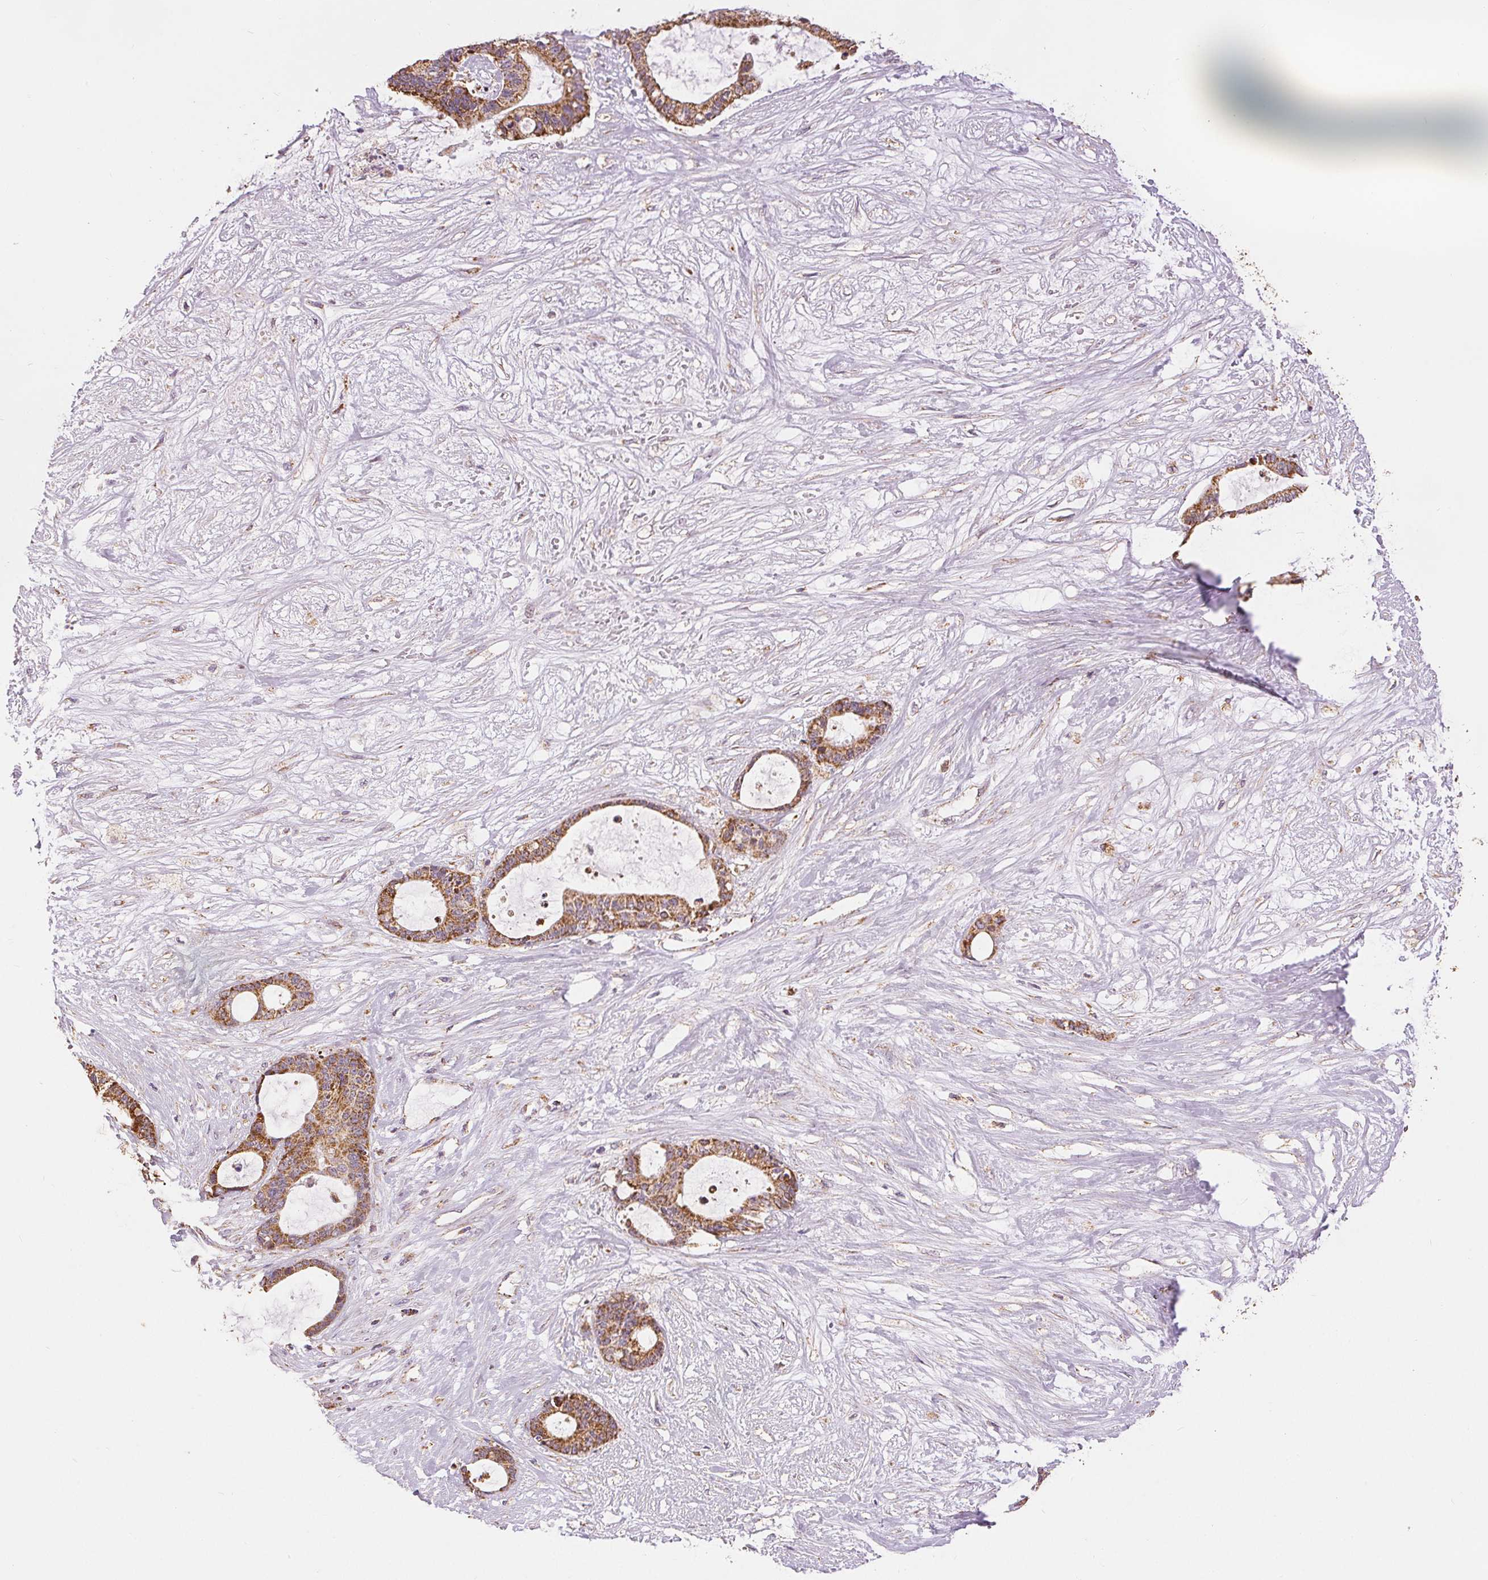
{"staining": {"intensity": "strong", "quantity": ">75%", "location": "cytoplasmic/membranous"}, "tissue": "liver cancer", "cell_type": "Tumor cells", "image_type": "cancer", "snomed": [{"axis": "morphology", "description": "Normal tissue, NOS"}, {"axis": "morphology", "description": "Cholangiocarcinoma"}, {"axis": "topography", "description": "Liver"}, {"axis": "topography", "description": "Peripheral nerve tissue"}], "caption": "Strong cytoplasmic/membranous positivity for a protein is identified in approximately >75% of tumor cells of liver cholangiocarcinoma using immunohistochemistry (IHC).", "gene": "SDHB", "patient": {"sex": "female", "age": 73}}